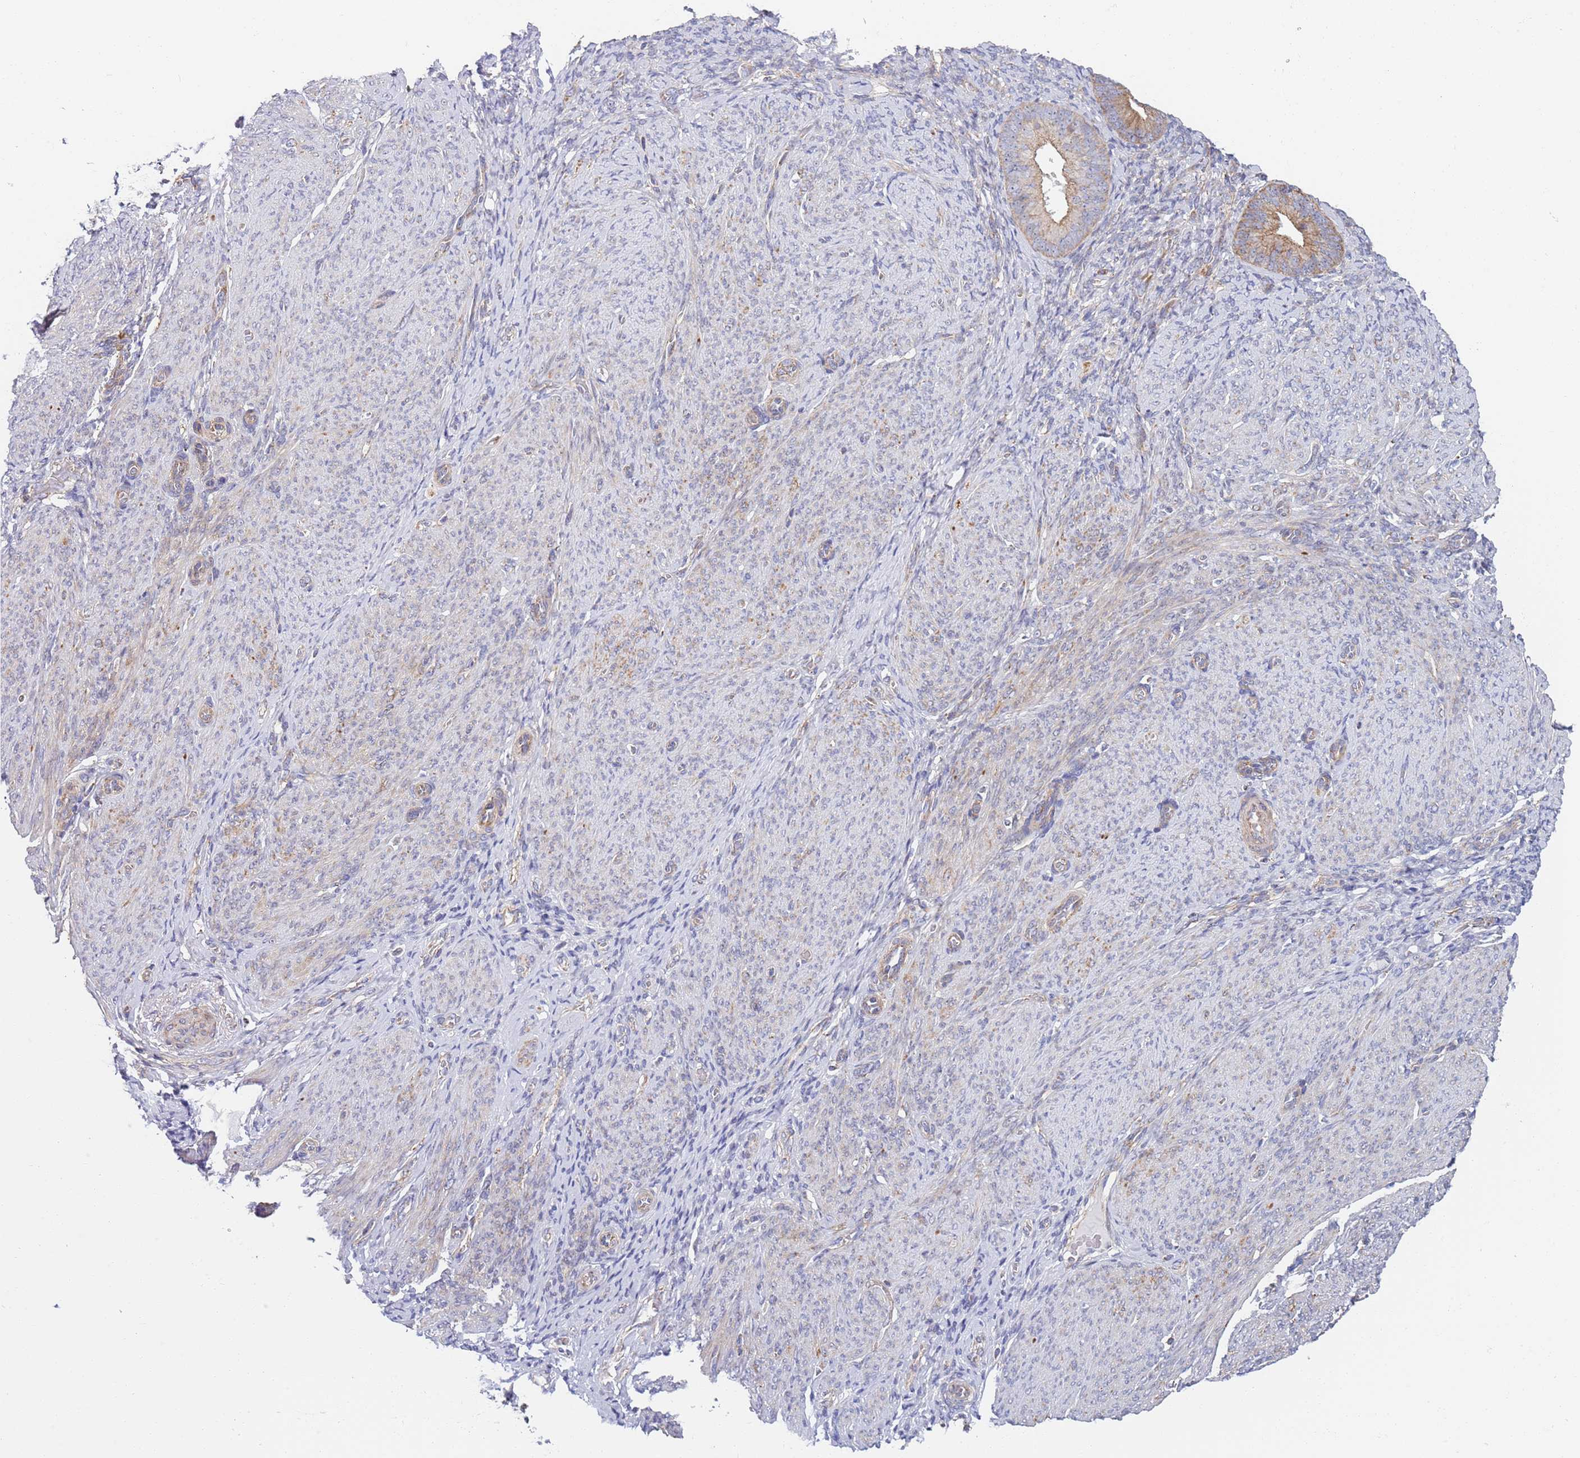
{"staining": {"intensity": "negative", "quantity": "none", "location": "none"}, "tissue": "endometrium", "cell_type": "Cells in endometrial stroma", "image_type": "normal", "snomed": [{"axis": "morphology", "description": "Normal tissue, NOS"}, {"axis": "topography", "description": "Endometrium"}], "caption": "DAB (3,3'-diaminobenzidine) immunohistochemical staining of unremarkable endometrium displays no significant positivity in cells in endometrial stroma.", "gene": "PWWP3A", "patient": {"sex": "female", "age": 65}}